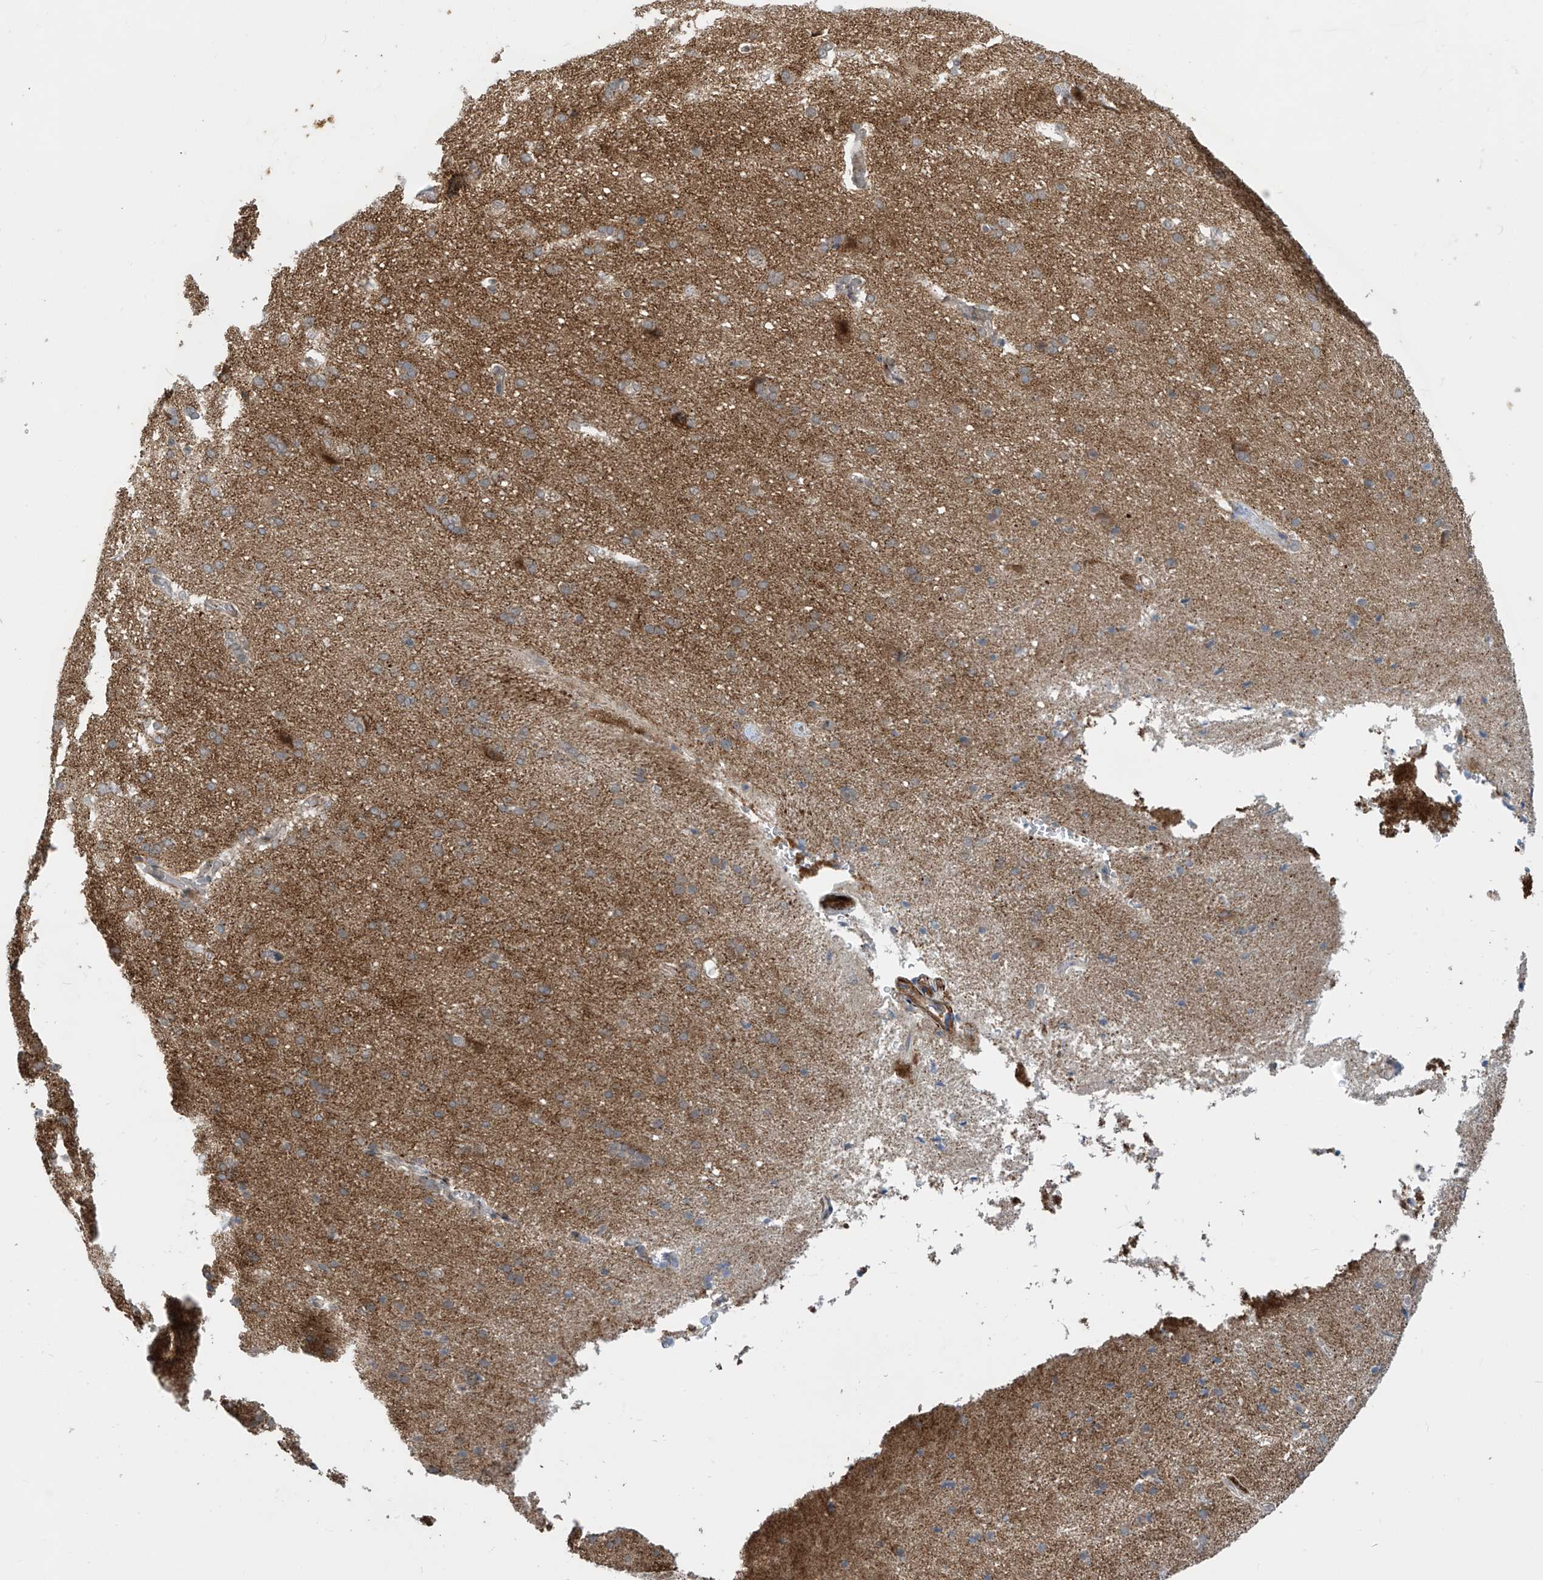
{"staining": {"intensity": "moderate", "quantity": "25%-75%", "location": "cytoplasmic/membranous"}, "tissue": "cerebral cortex", "cell_type": "Endothelial cells", "image_type": "normal", "snomed": [{"axis": "morphology", "description": "Normal tissue, NOS"}, {"axis": "topography", "description": "Cerebral cortex"}], "caption": "Immunohistochemical staining of benign cerebral cortex demonstrates medium levels of moderate cytoplasmic/membranous positivity in about 25%-75% of endothelial cells.", "gene": "LAGE3", "patient": {"sex": "male", "age": 62}}